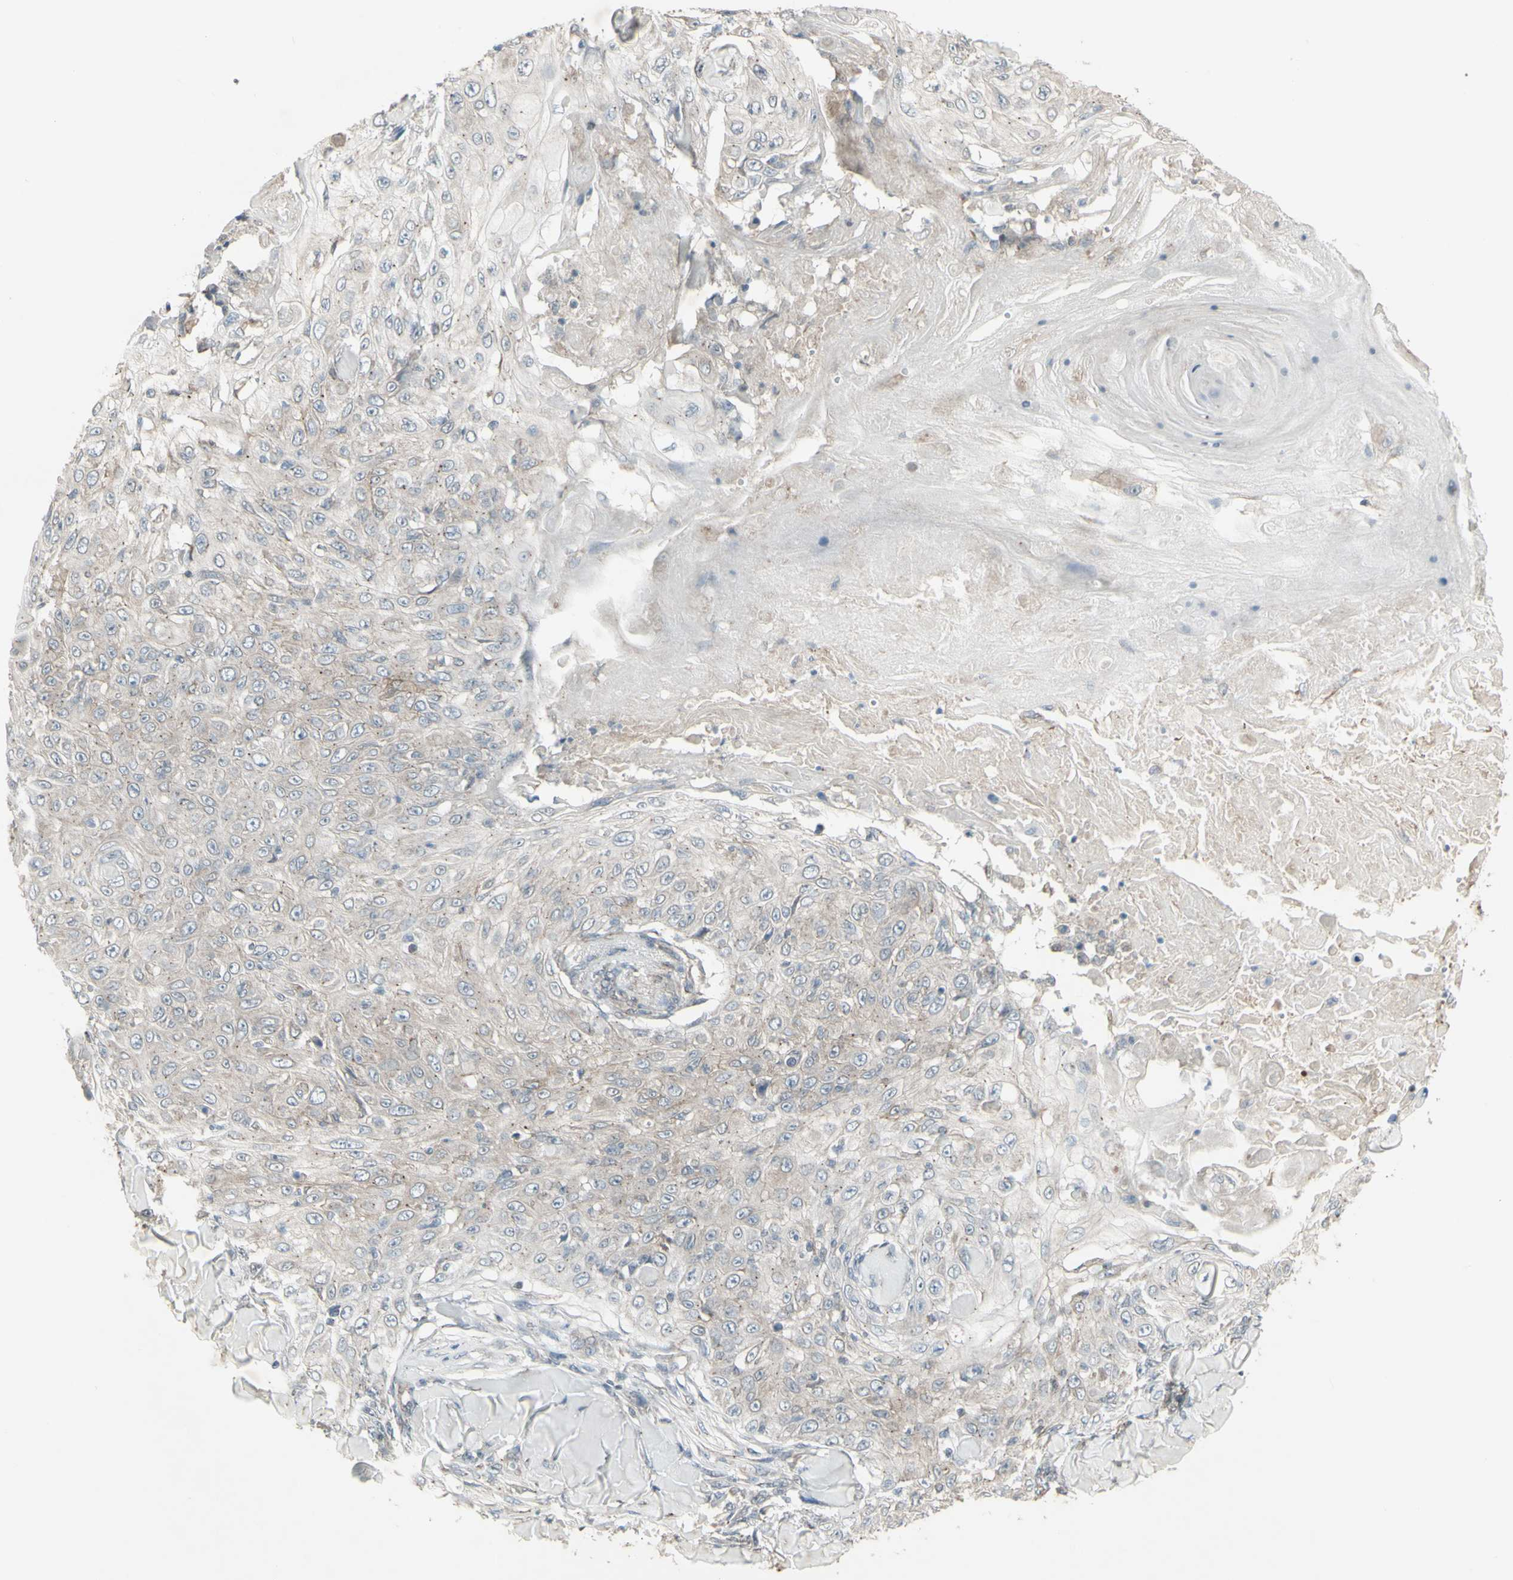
{"staining": {"intensity": "negative", "quantity": "none", "location": "none"}, "tissue": "skin cancer", "cell_type": "Tumor cells", "image_type": "cancer", "snomed": [{"axis": "morphology", "description": "Squamous cell carcinoma, NOS"}, {"axis": "topography", "description": "Skin"}], "caption": "IHC photomicrograph of neoplastic tissue: human skin cancer (squamous cell carcinoma) stained with DAB (3,3'-diaminobenzidine) shows no significant protein expression in tumor cells. (DAB (3,3'-diaminobenzidine) immunohistochemistry (IHC) with hematoxylin counter stain).", "gene": "FXYD3", "patient": {"sex": "male", "age": 86}}